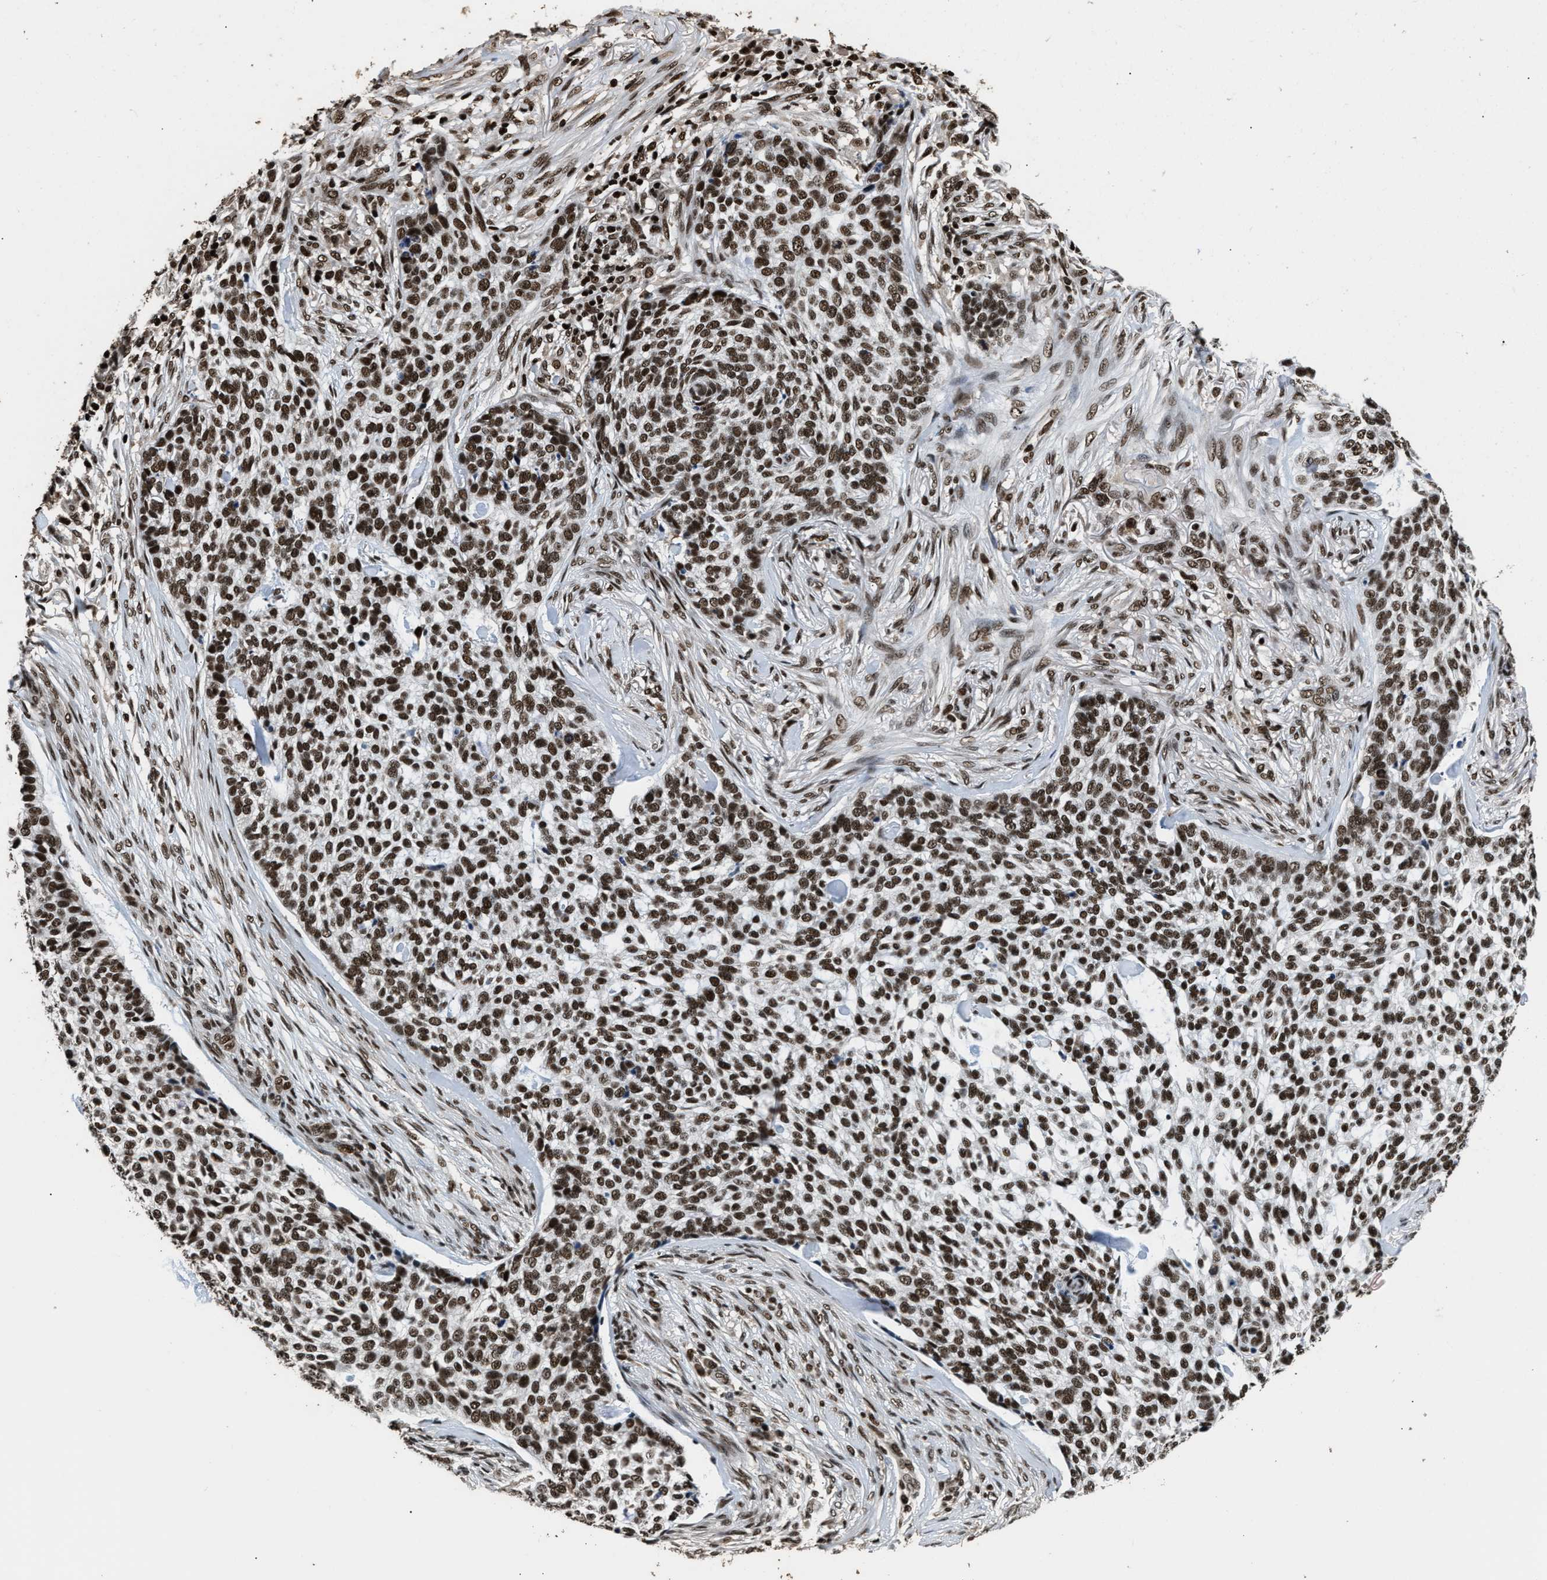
{"staining": {"intensity": "strong", "quantity": ">75%", "location": "nuclear"}, "tissue": "skin cancer", "cell_type": "Tumor cells", "image_type": "cancer", "snomed": [{"axis": "morphology", "description": "Basal cell carcinoma"}, {"axis": "topography", "description": "Skin"}], "caption": "Strong nuclear staining is present in approximately >75% of tumor cells in basal cell carcinoma (skin).", "gene": "RAD21", "patient": {"sex": "female", "age": 64}}